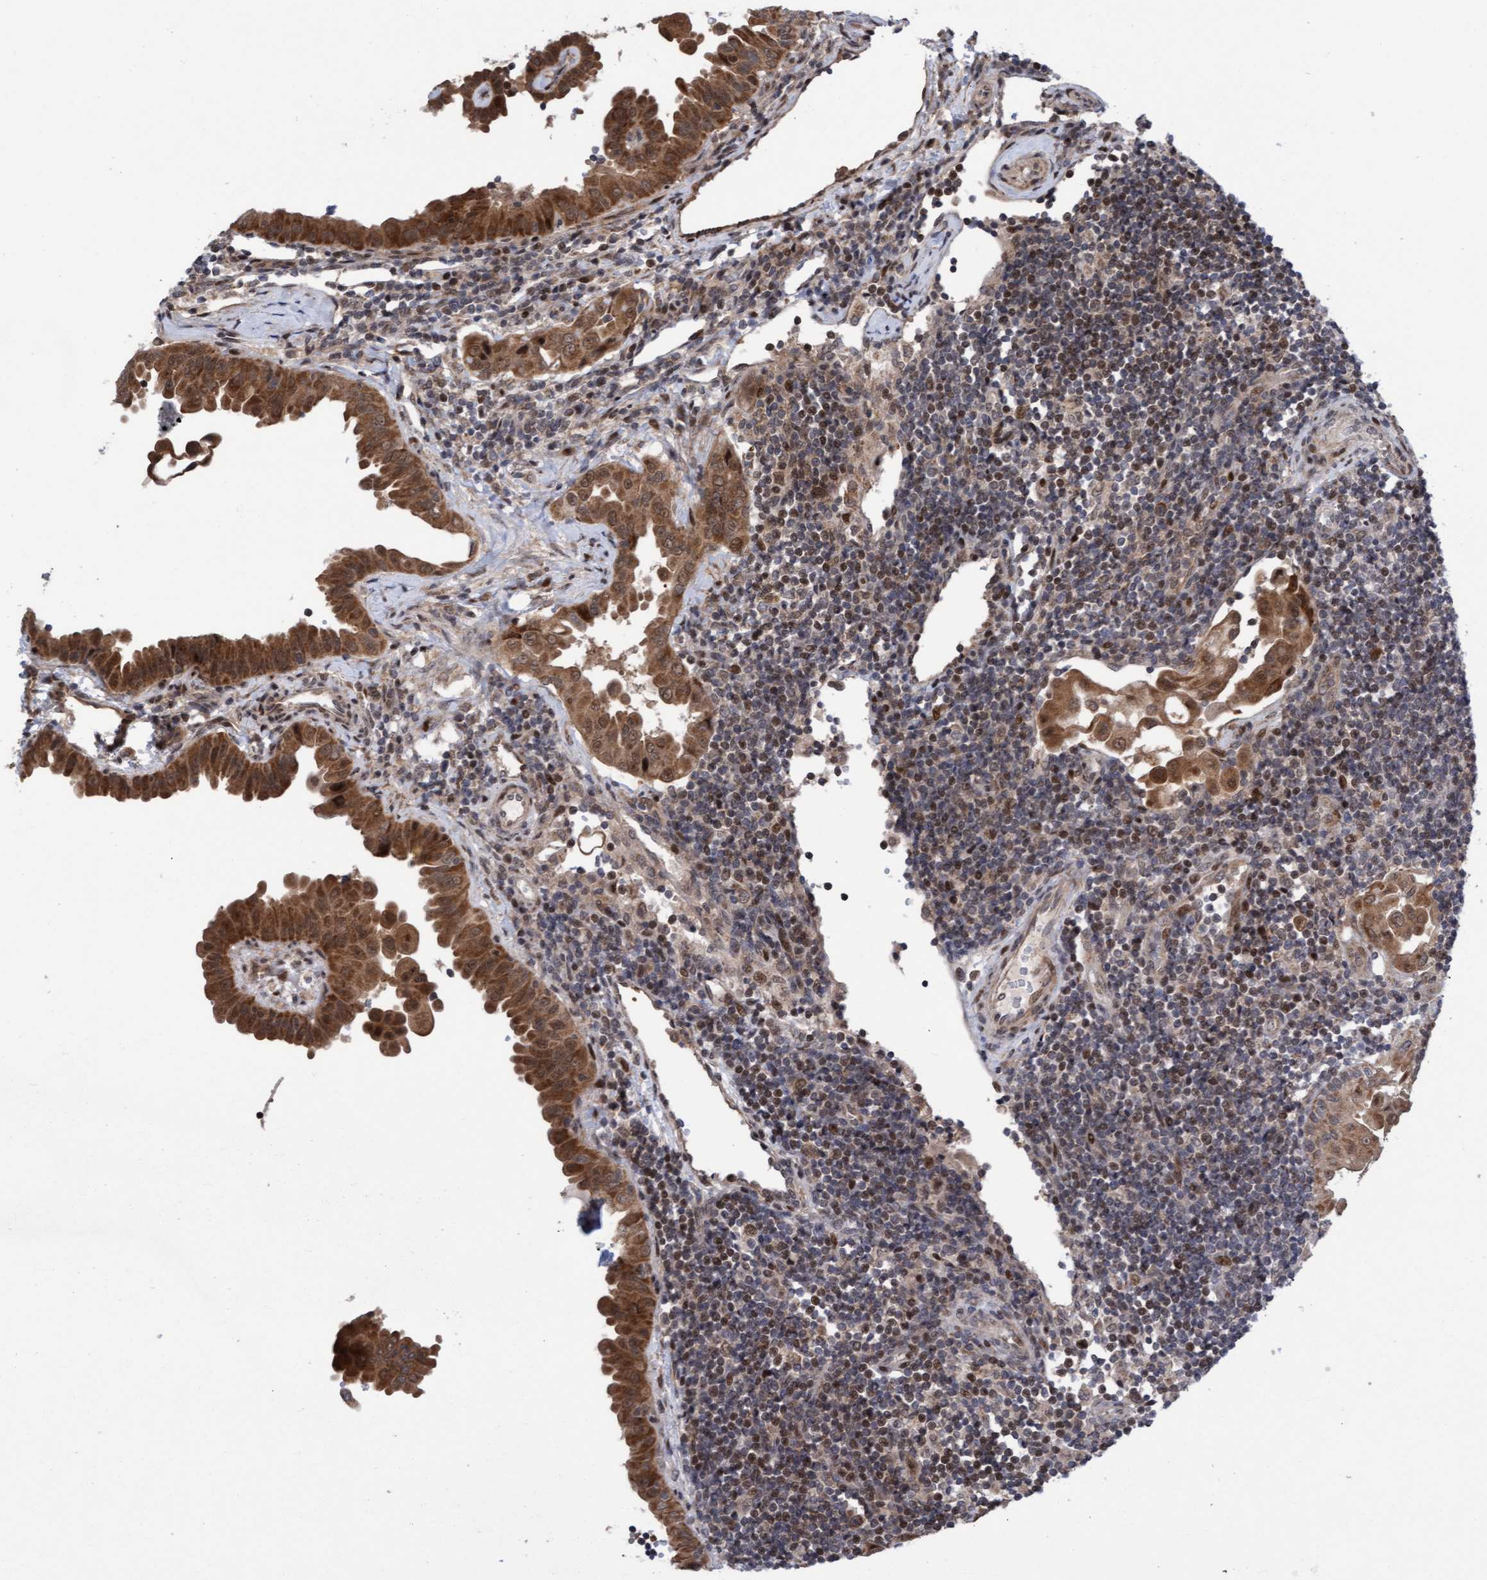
{"staining": {"intensity": "moderate", "quantity": ">75%", "location": "cytoplasmic/membranous"}, "tissue": "thyroid cancer", "cell_type": "Tumor cells", "image_type": "cancer", "snomed": [{"axis": "morphology", "description": "Papillary adenocarcinoma, NOS"}, {"axis": "topography", "description": "Thyroid gland"}], "caption": "Immunohistochemistry (IHC) (DAB (3,3'-diaminobenzidine)) staining of human thyroid papillary adenocarcinoma displays moderate cytoplasmic/membranous protein expression in about >75% of tumor cells. (DAB (3,3'-diaminobenzidine) = brown stain, brightfield microscopy at high magnification).", "gene": "ITFG1", "patient": {"sex": "male", "age": 33}}